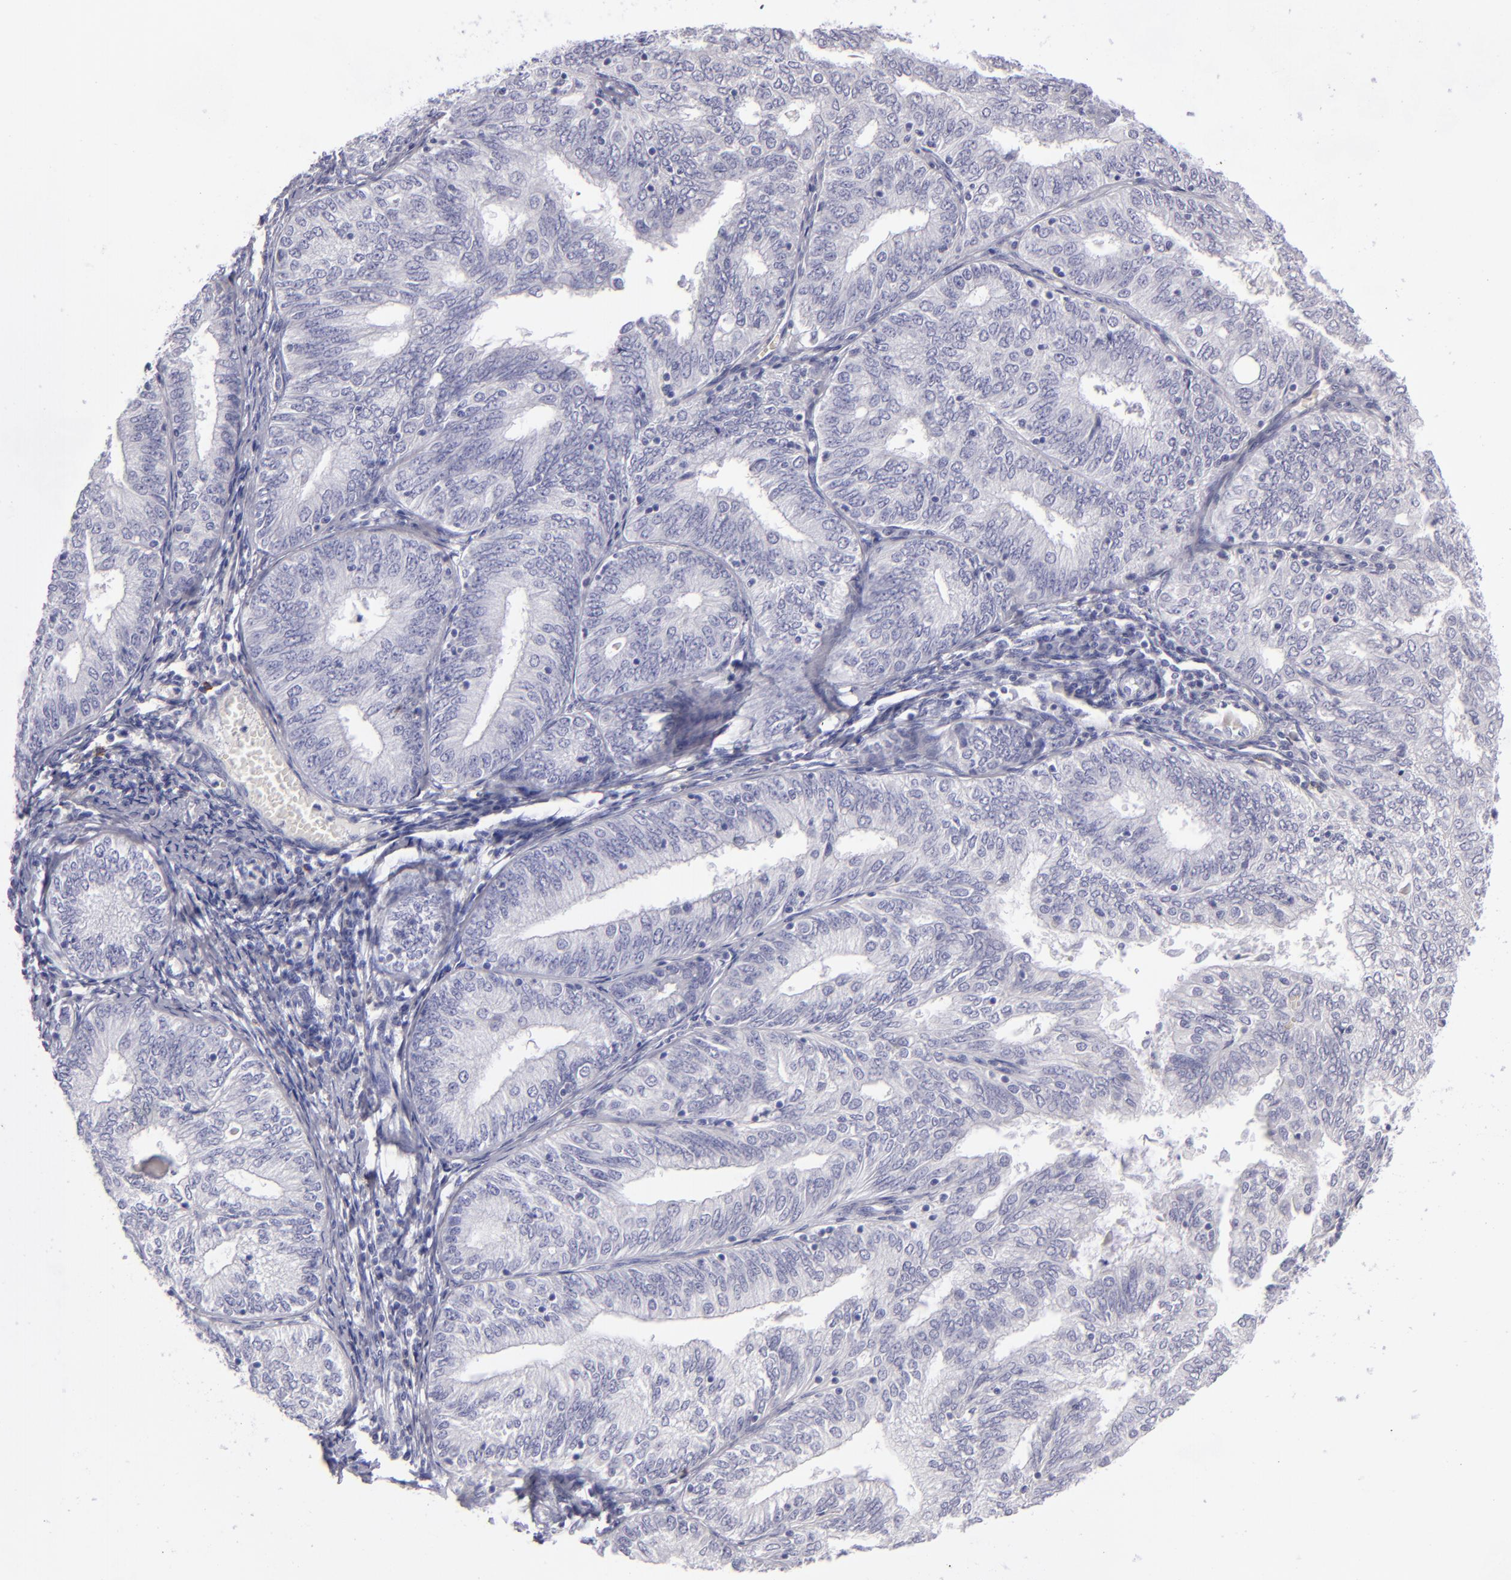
{"staining": {"intensity": "negative", "quantity": "none", "location": "none"}, "tissue": "endometrial cancer", "cell_type": "Tumor cells", "image_type": "cancer", "snomed": [{"axis": "morphology", "description": "Adenocarcinoma, NOS"}, {"axis": "topography", "description": "Endometrium"}], "caption": "Immunohistochemistry image of human adenocarcinoma (endometrial) stained for a protein (brown), which reveals no positivity in tumor cells. Nuclei are stained in blue.", "gene": "CD22", "patient": {"sex": "female", "age": 69}}